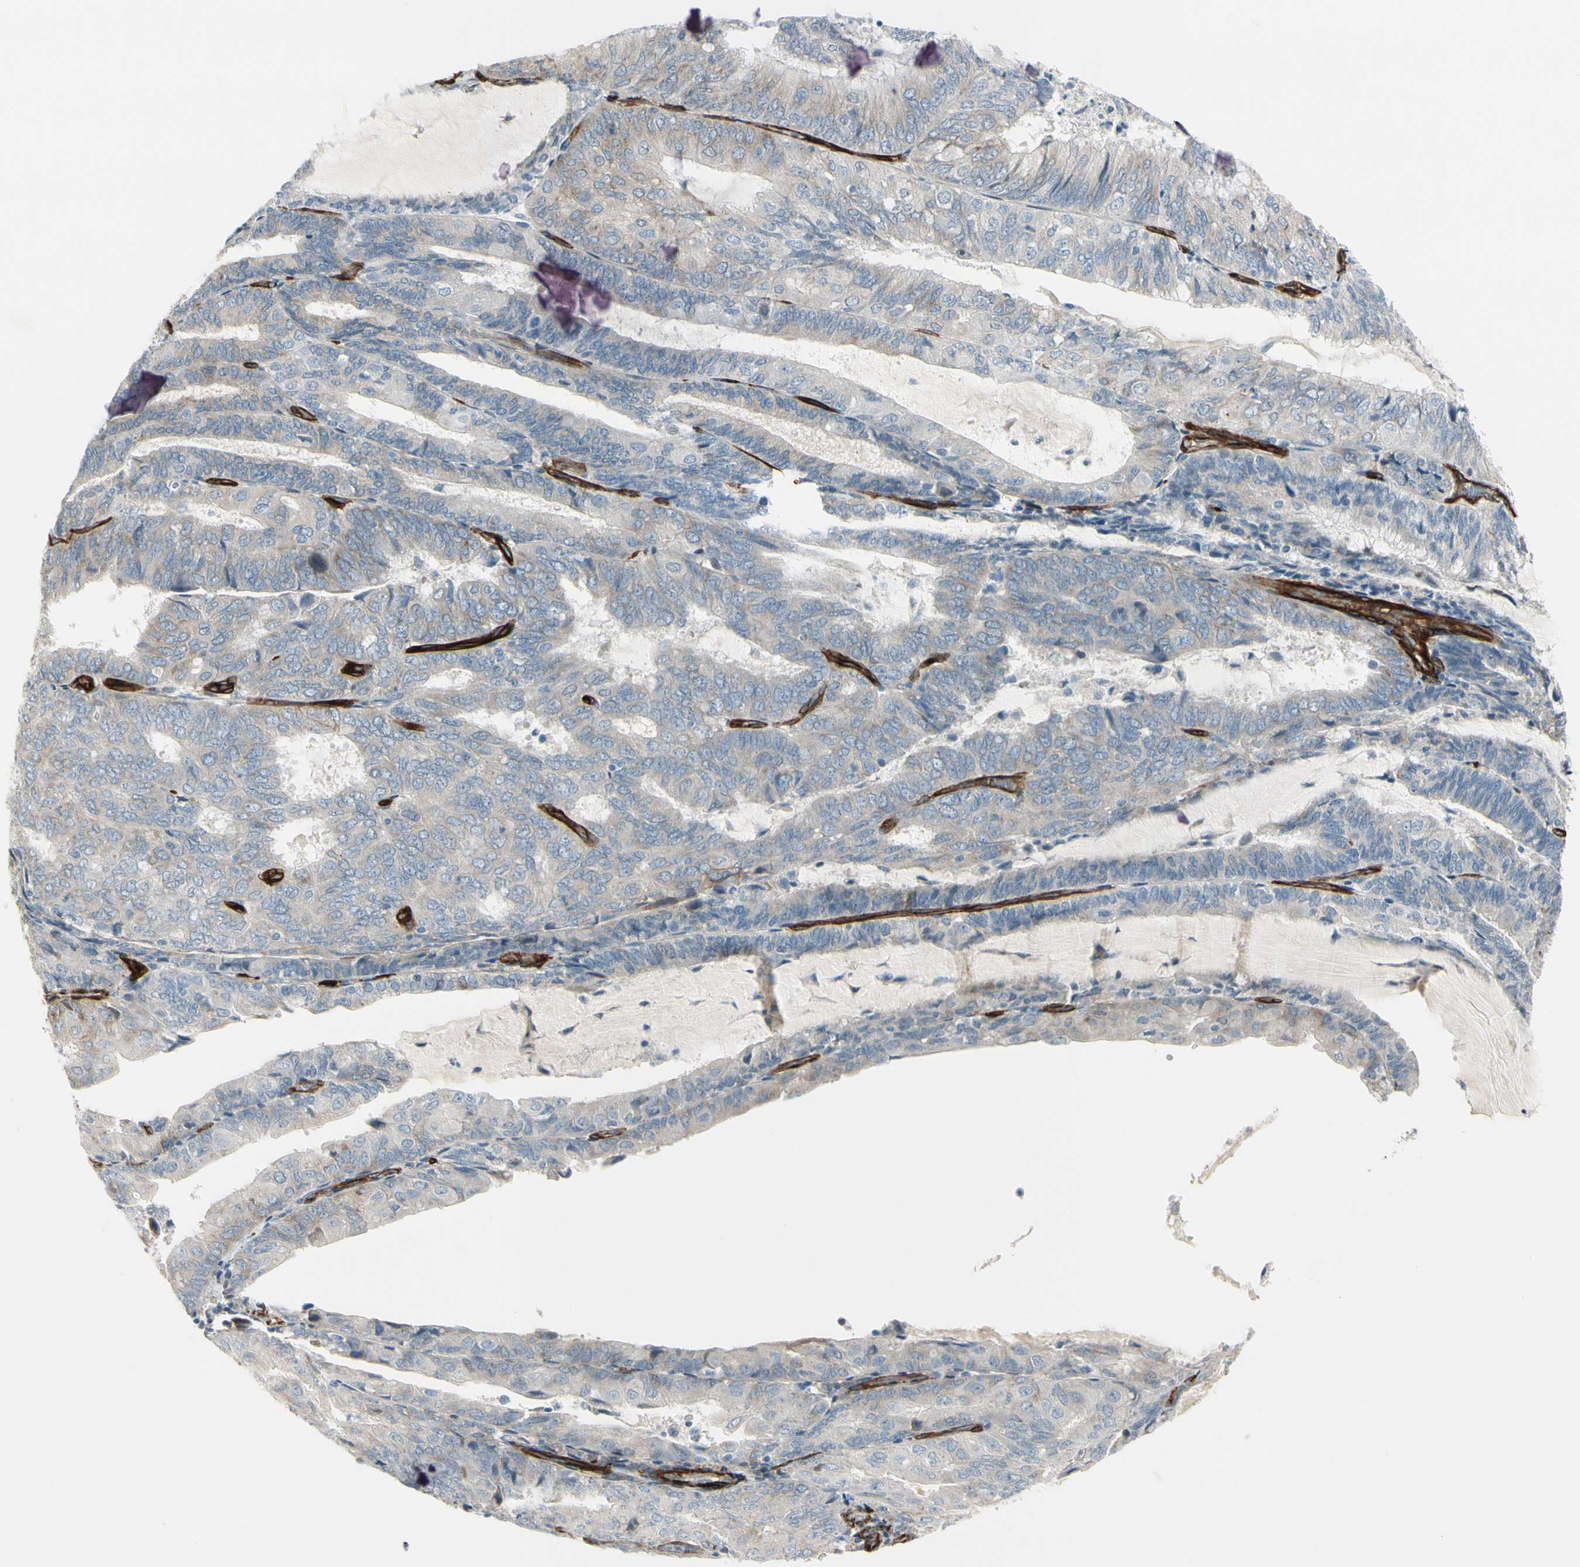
{"staining": {"intensity": "weak", "quantity": "<25%", "location": "cytoplasmic/membranous"}, "tissue": "endometrial cancer", "cell_type": "Tumor cells", "image_type": "cancer", "snomed": [{"axis": "morphology", "description": "Adenocarcinoma, NOS"}, {"axis": "topography", "description": "Endometrium"}], "caption": "The micrograph shows no staining of tumor cells in endometrial cancer (adenocarcinoma).", "gene": "MCAM", "patient": {"sex": "female", "age": 81}}